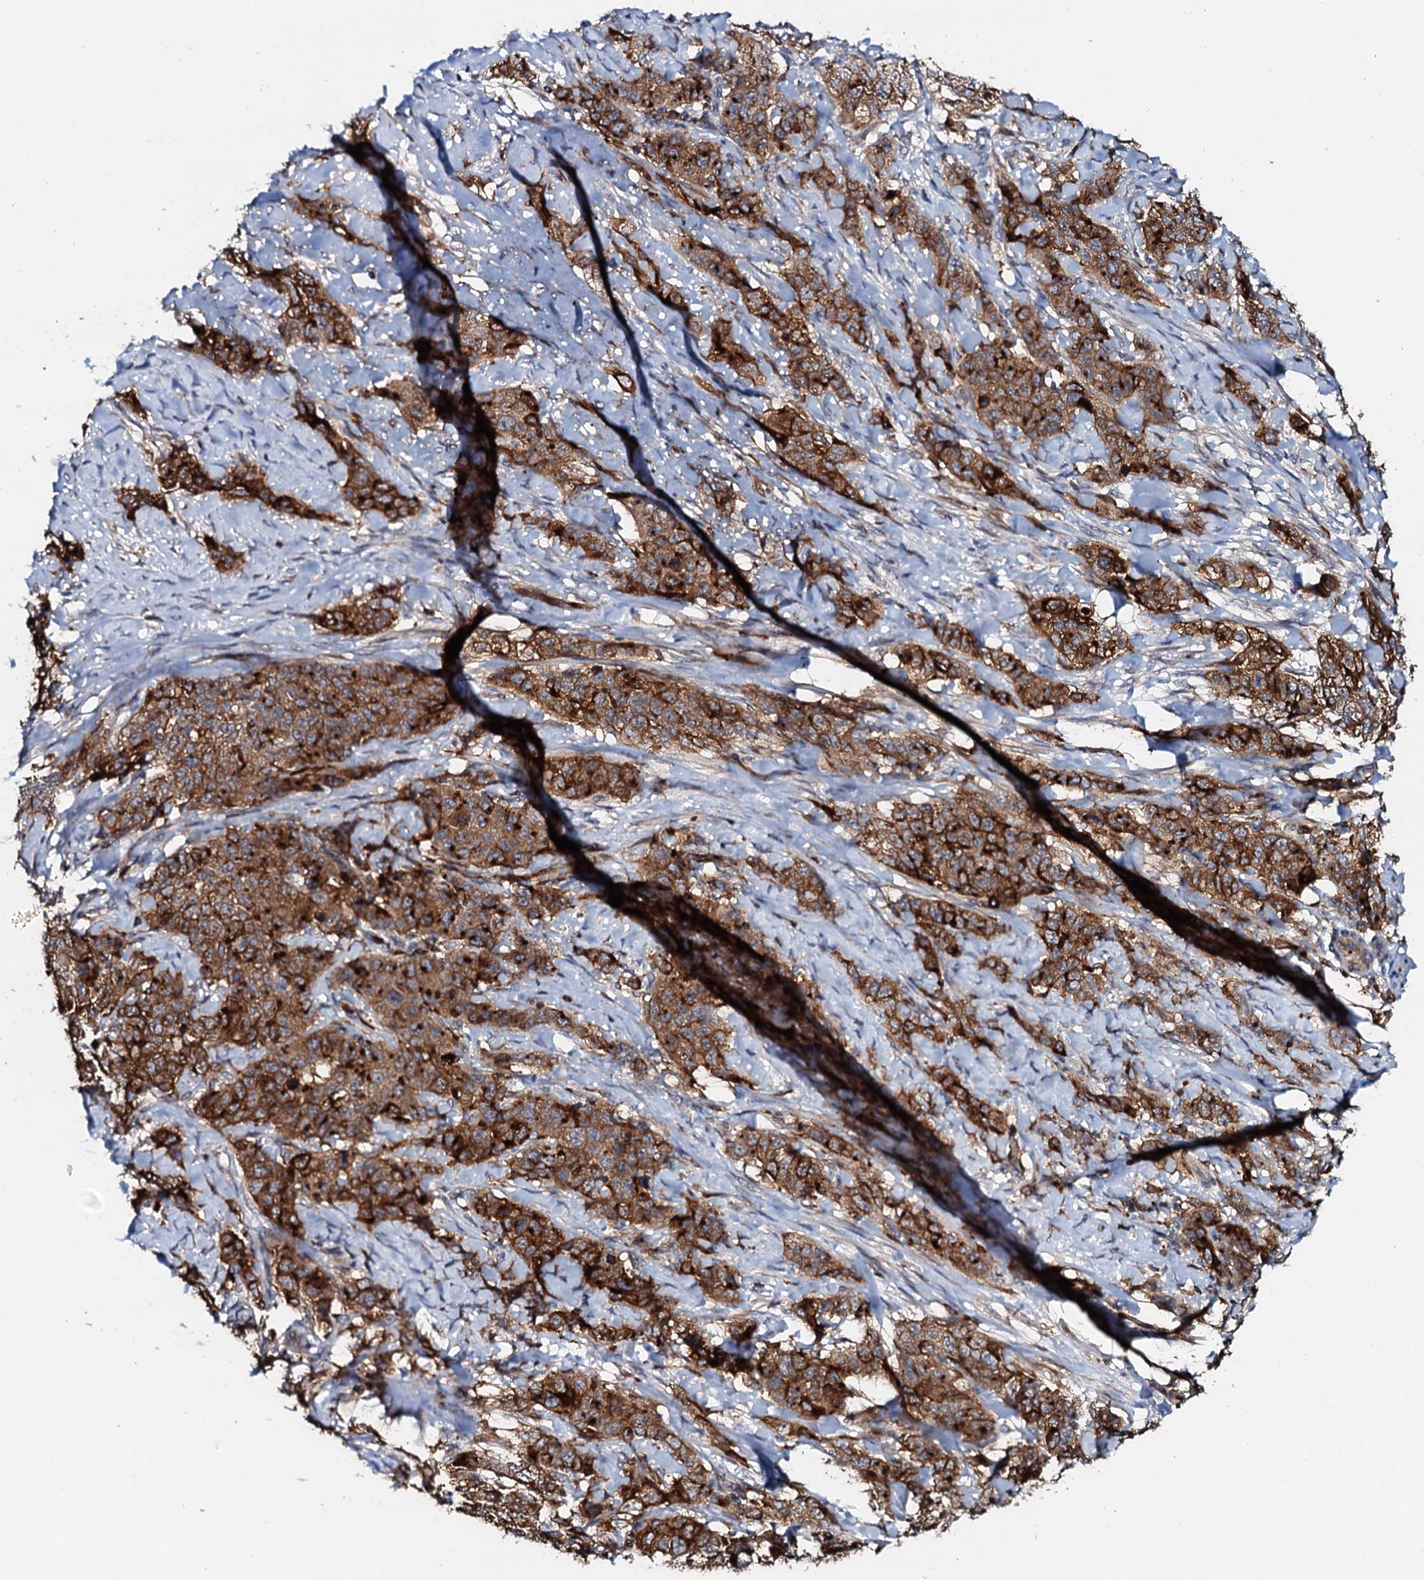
{"staining": {"intensity": "strong", "quantity": ">75%", "location": "cytoplasmic/membranous"}, "tissue": "stomach cancer", "cell_type": "Tumor cells", "image_type": "cancer", "snomed": [{"axis": "morphology", "description": "Adenocarcinoma, NOS"}, {"axis": "topography", "description": "Stomach"}], "caption": "Approximately >75% of tumor cells in human adenocarcinoma (stomach) reveal strong cytoplasmic/membranous protein expression as visualized by brown immunohistochemical staining.", "gene": "VAMP8", "patient": {"sex": "male", "age": 48}}